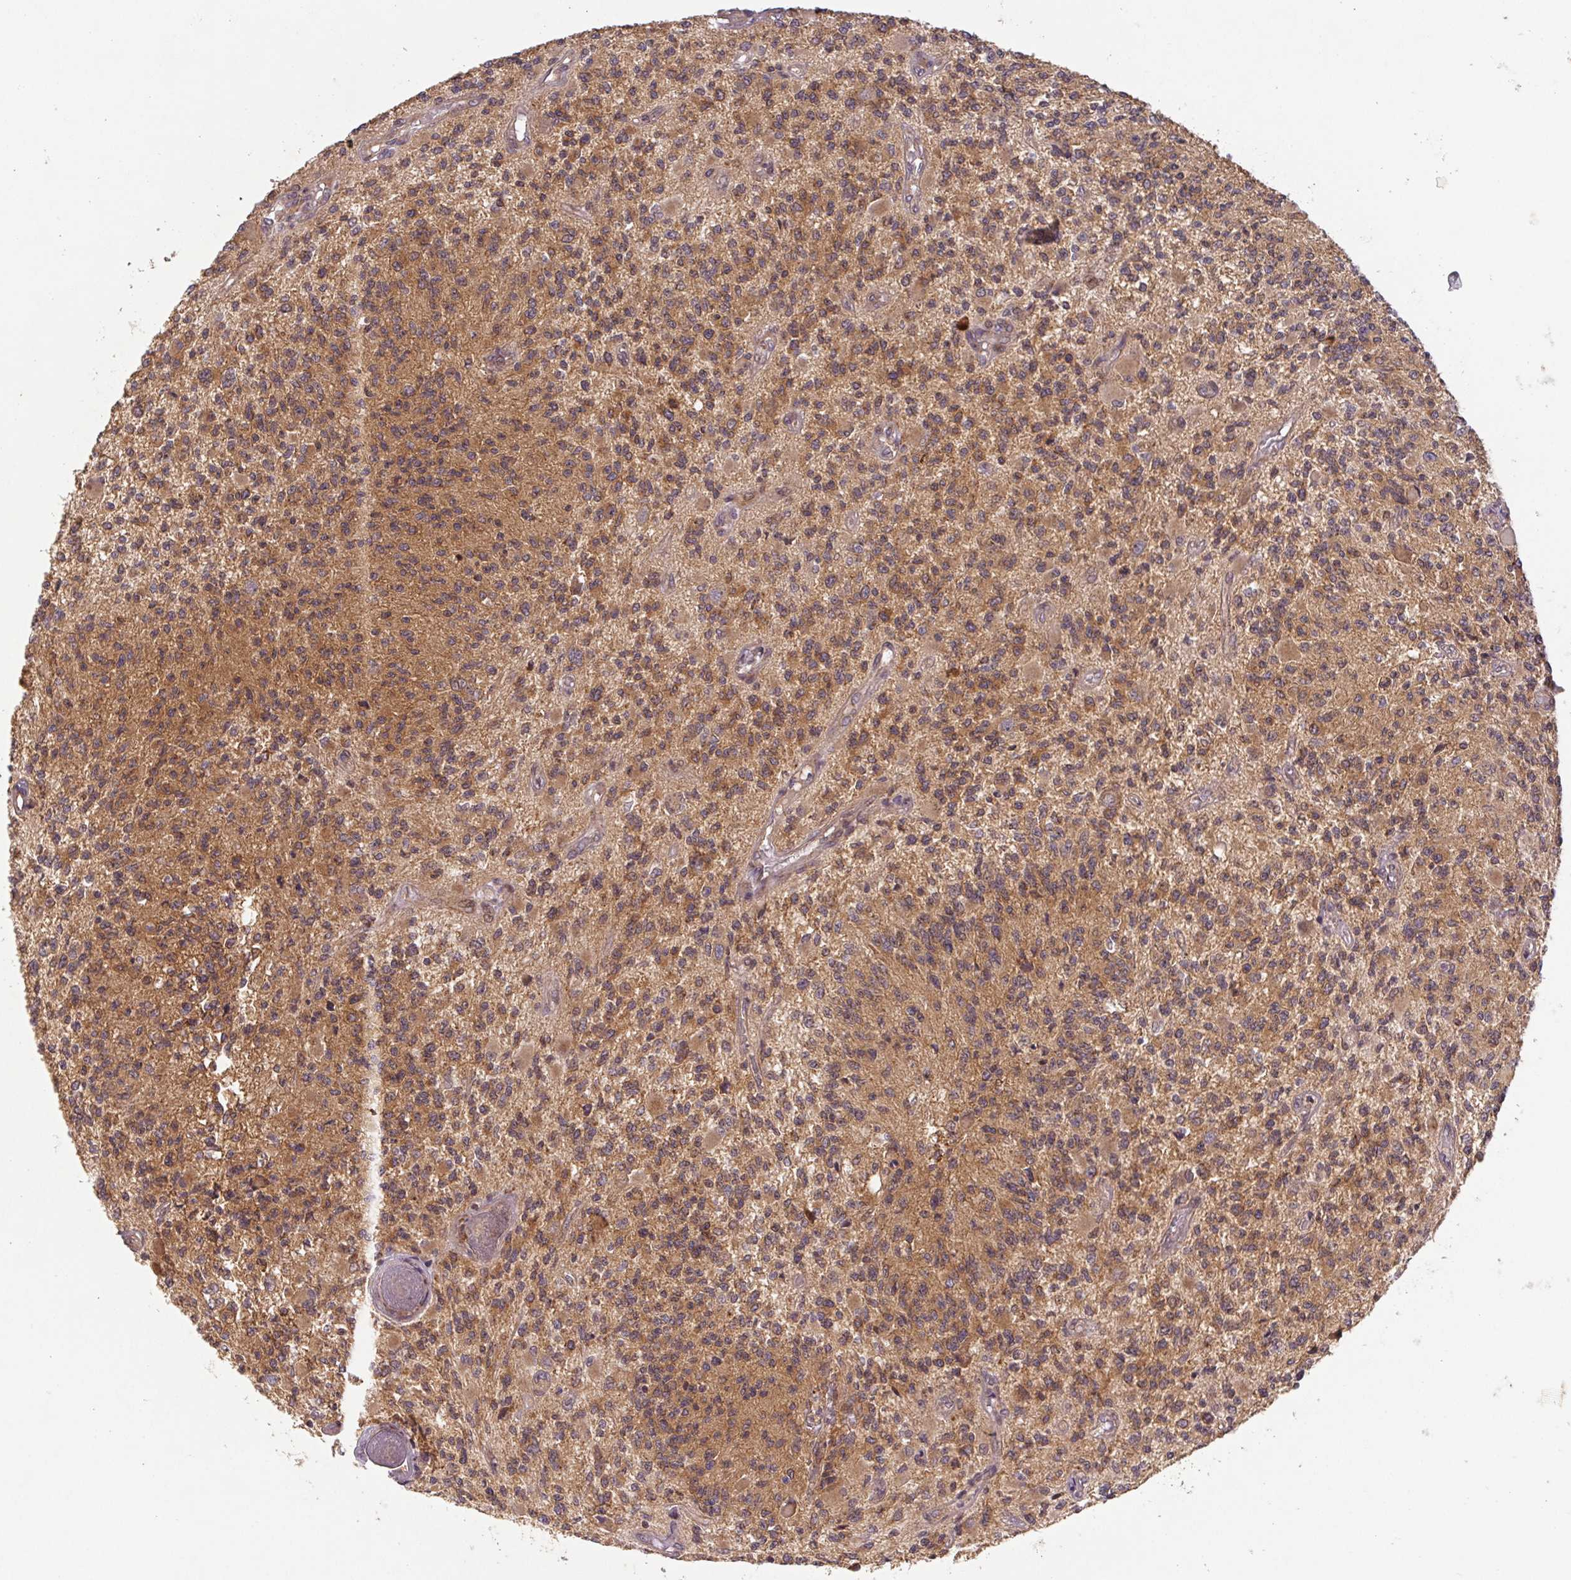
{"staining": {"intensity": "moderate", "quantity": ">75%", "location": "cytoplasmic/membranous"}, "tissue": "glioma", "cell_type": "Tumor cells", "image_type": "cancer", "snomed": [{"axis": "morphology", "description": "Glioma, malignant, High grade"}, {"axis": "topography", "description": "Brain"}], "caption": "Protein staining by immunohistochemistry shows moderate cytoplasmic/membranous expression in approximately >75% of tumor cells in malignant glioma (high-grade).", "gene": "MTHFD1", "patient": {"sex": "female", "age": 63}}